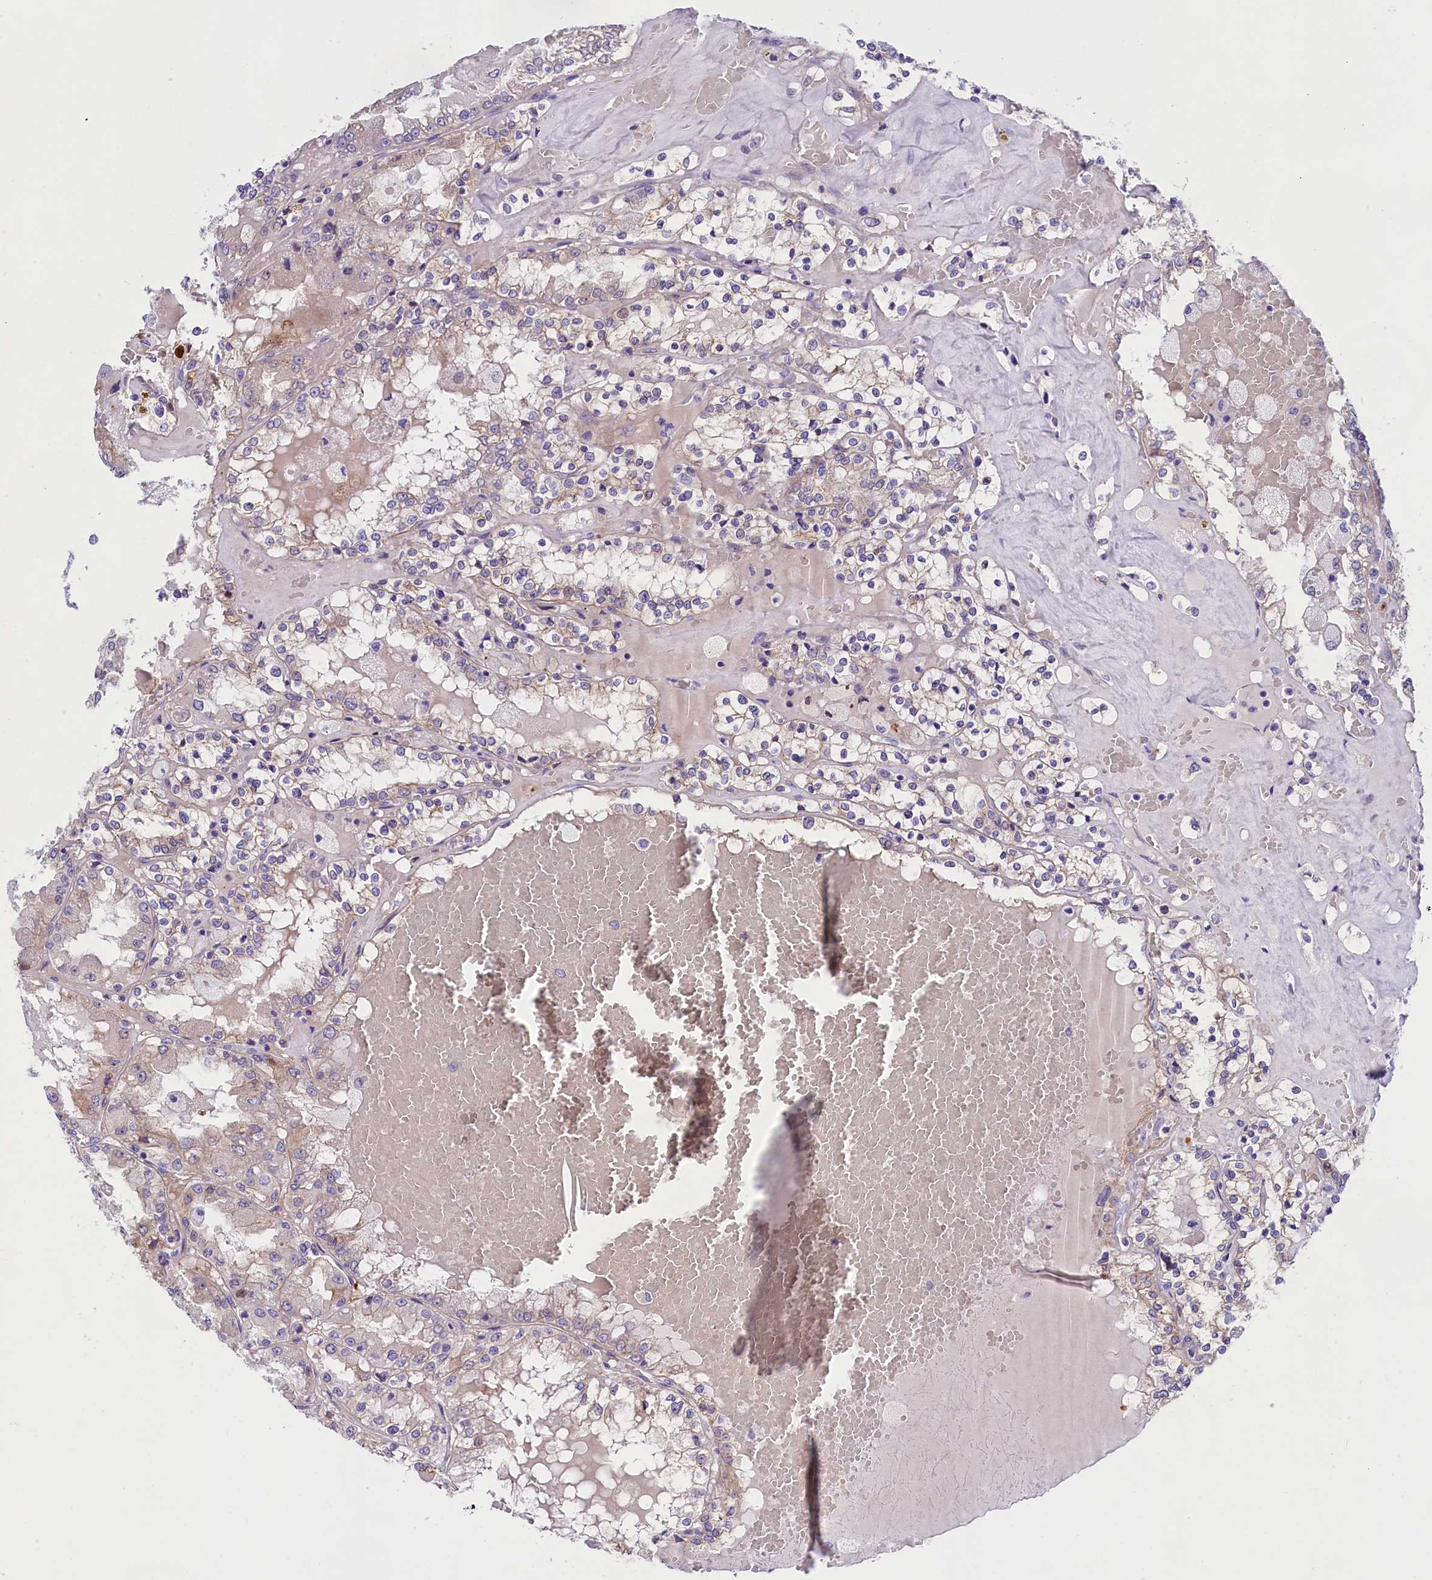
{"staining": {"intensity": "weak", "quantity": "<25%", "location": "cytoplasmic/membranous"}, "tissue": "renal cancer", "cell_type": "Tumor cells", "image_type": "cancer", "snomed": [{"axis": "morphology", "description": "Adenocarcinoma, NOS"}, {"axis": "topography", "description": "Kidney"}], "caption": "There is no significant positivity in tumor cells of renal cancer.", "gene": "PPP1R13L", "patient": {"sex": "female", "age": 56}}